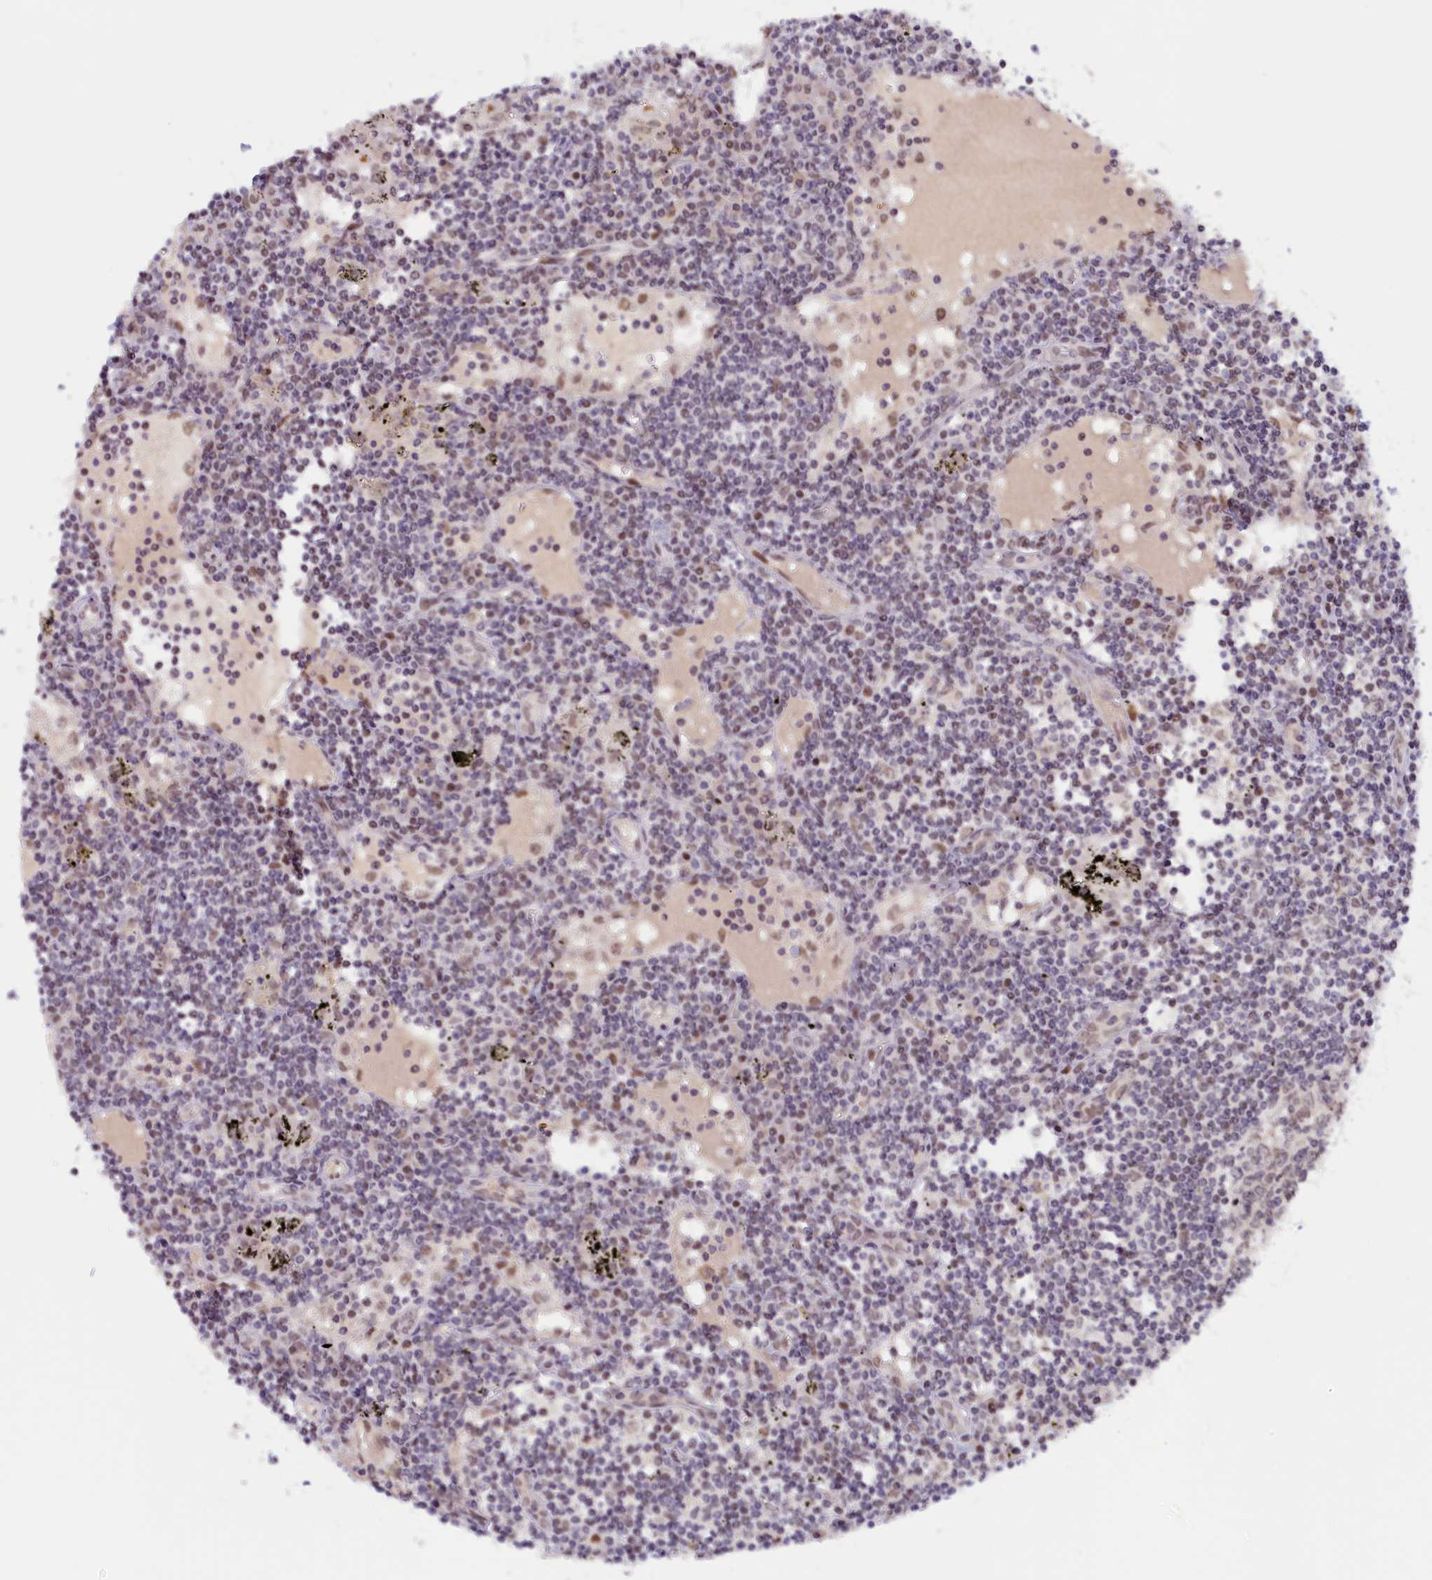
{"staining": {"intensity": "weak", "quantity": "25%-75%", "location": "nuclear"}, "tissue": "lymph node", "cell_type": "Germinal center cells", "image_type": "normal", "snomed": [{"axis": "morphology", "description": "Normal tissue, NOS"}, {"axis": "topography", "description": "Lymph node"}], "caption": "Immunohistochemical staining of benign human lymph node demonstrates low levels of weak nuclear expression in approximately 25%-75% of germinal center cells. (IHC, brightfield microscopy, high magnification).", "gene": "SEC31B", "patient": {"sex": "male", "age": 74}}